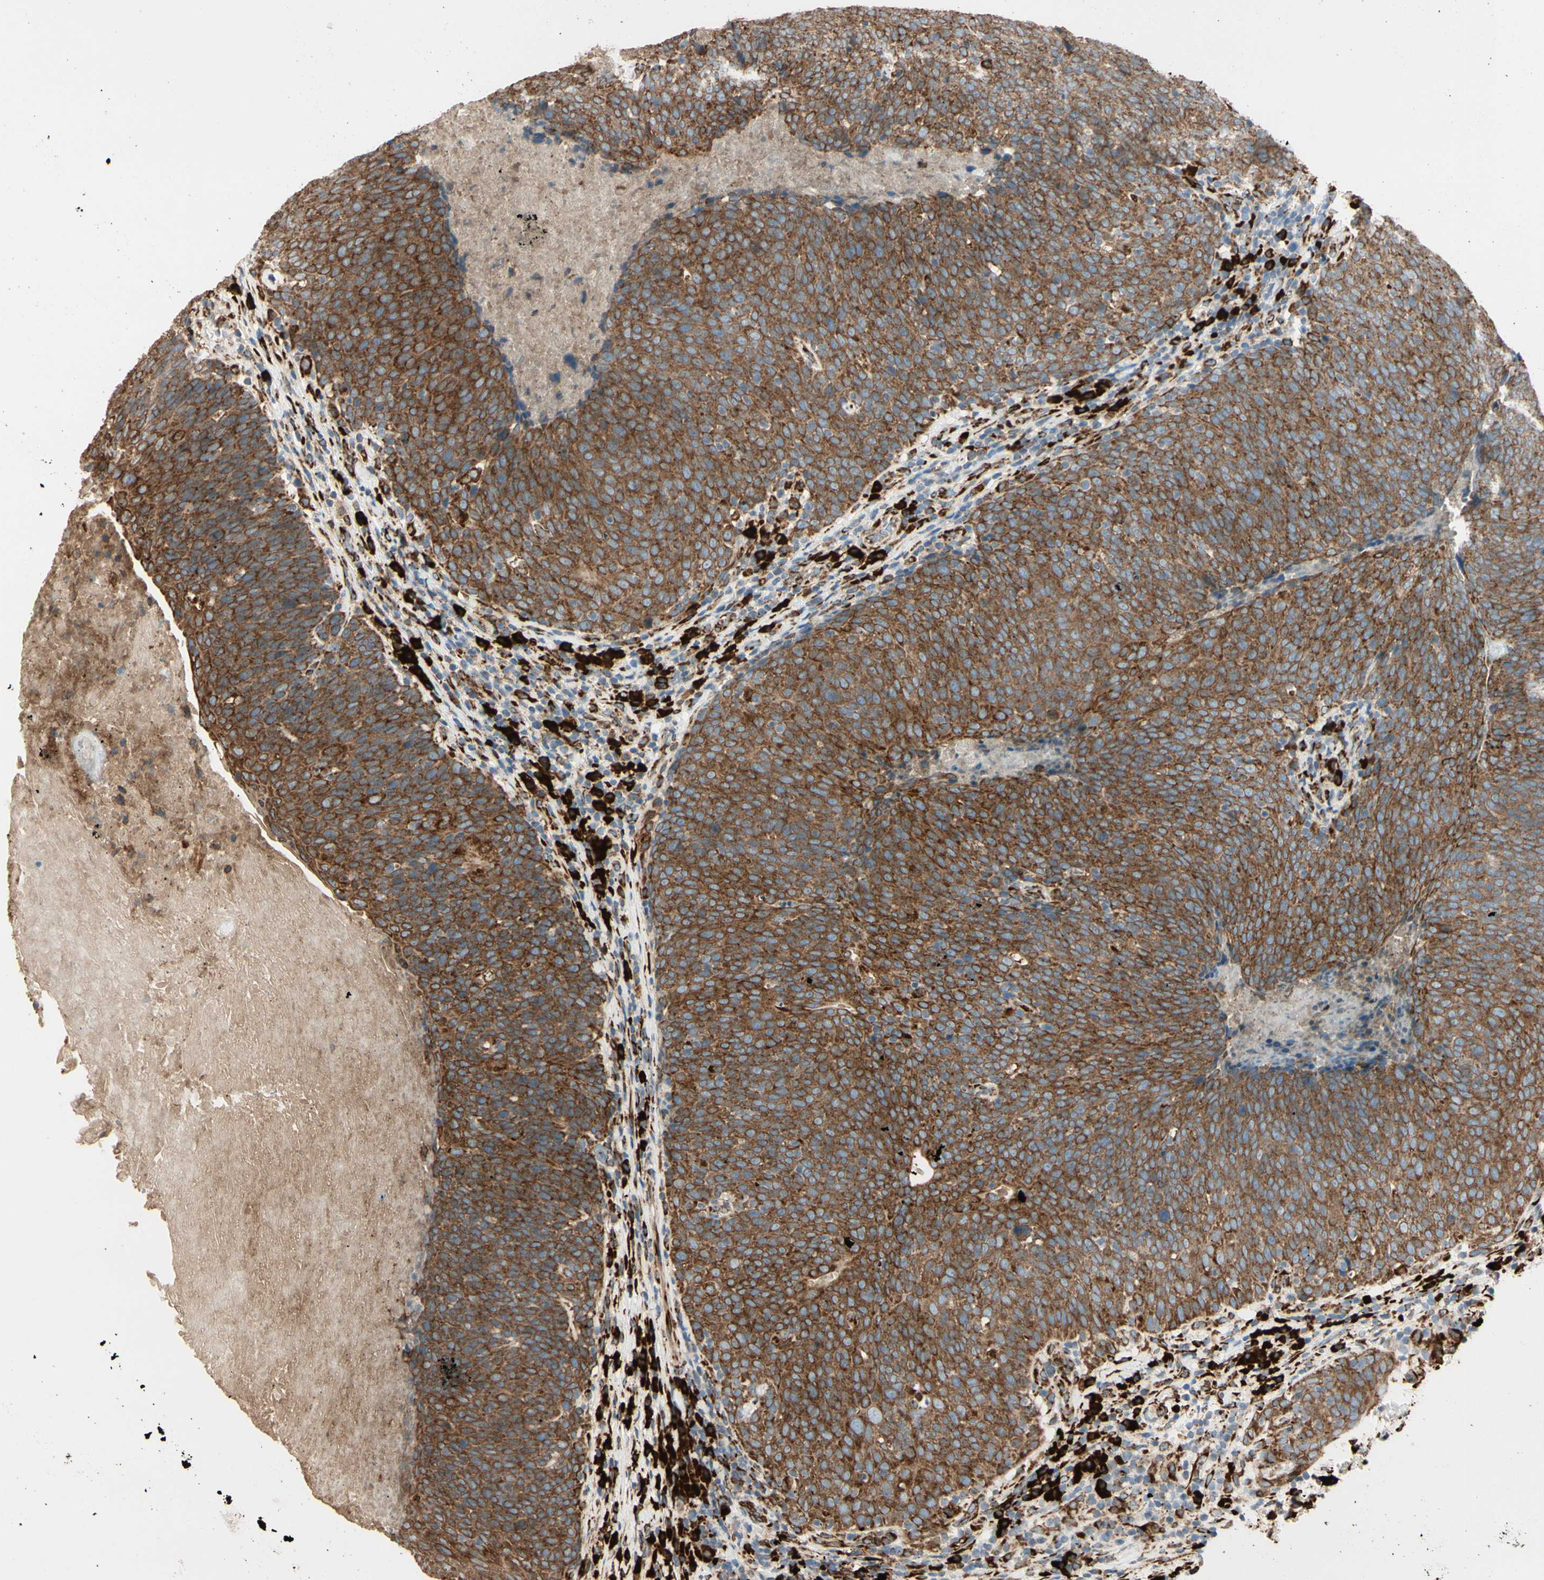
{"staining": {"intensity": "strong", "quantity": ">75%", "location": "cytoplasmic/membranous"}, "tissue": "head and neck cancer", "cell_type": "Tumor cells", "image_type": "cancer", "snomed": [{"axis": "morphology", "description": "Squamous cell carcinoma, NOS"}, {"axis": "morphology", "description": "Squamous cell carcinoma, metastatic, NOS"}, {"axis": "topography", "description": "Lymph node"}, {"axis": "topography", "description": "Head-Neck"}], "caption": "A high amount of strong cytoplasmic/membranous positivity is seen in approximately >75% of tumor cells in squamous cell carcinoma (head and neck) tissue.", "gene": "RRBP1", "patient": {"sex": "male", "age": 62}}